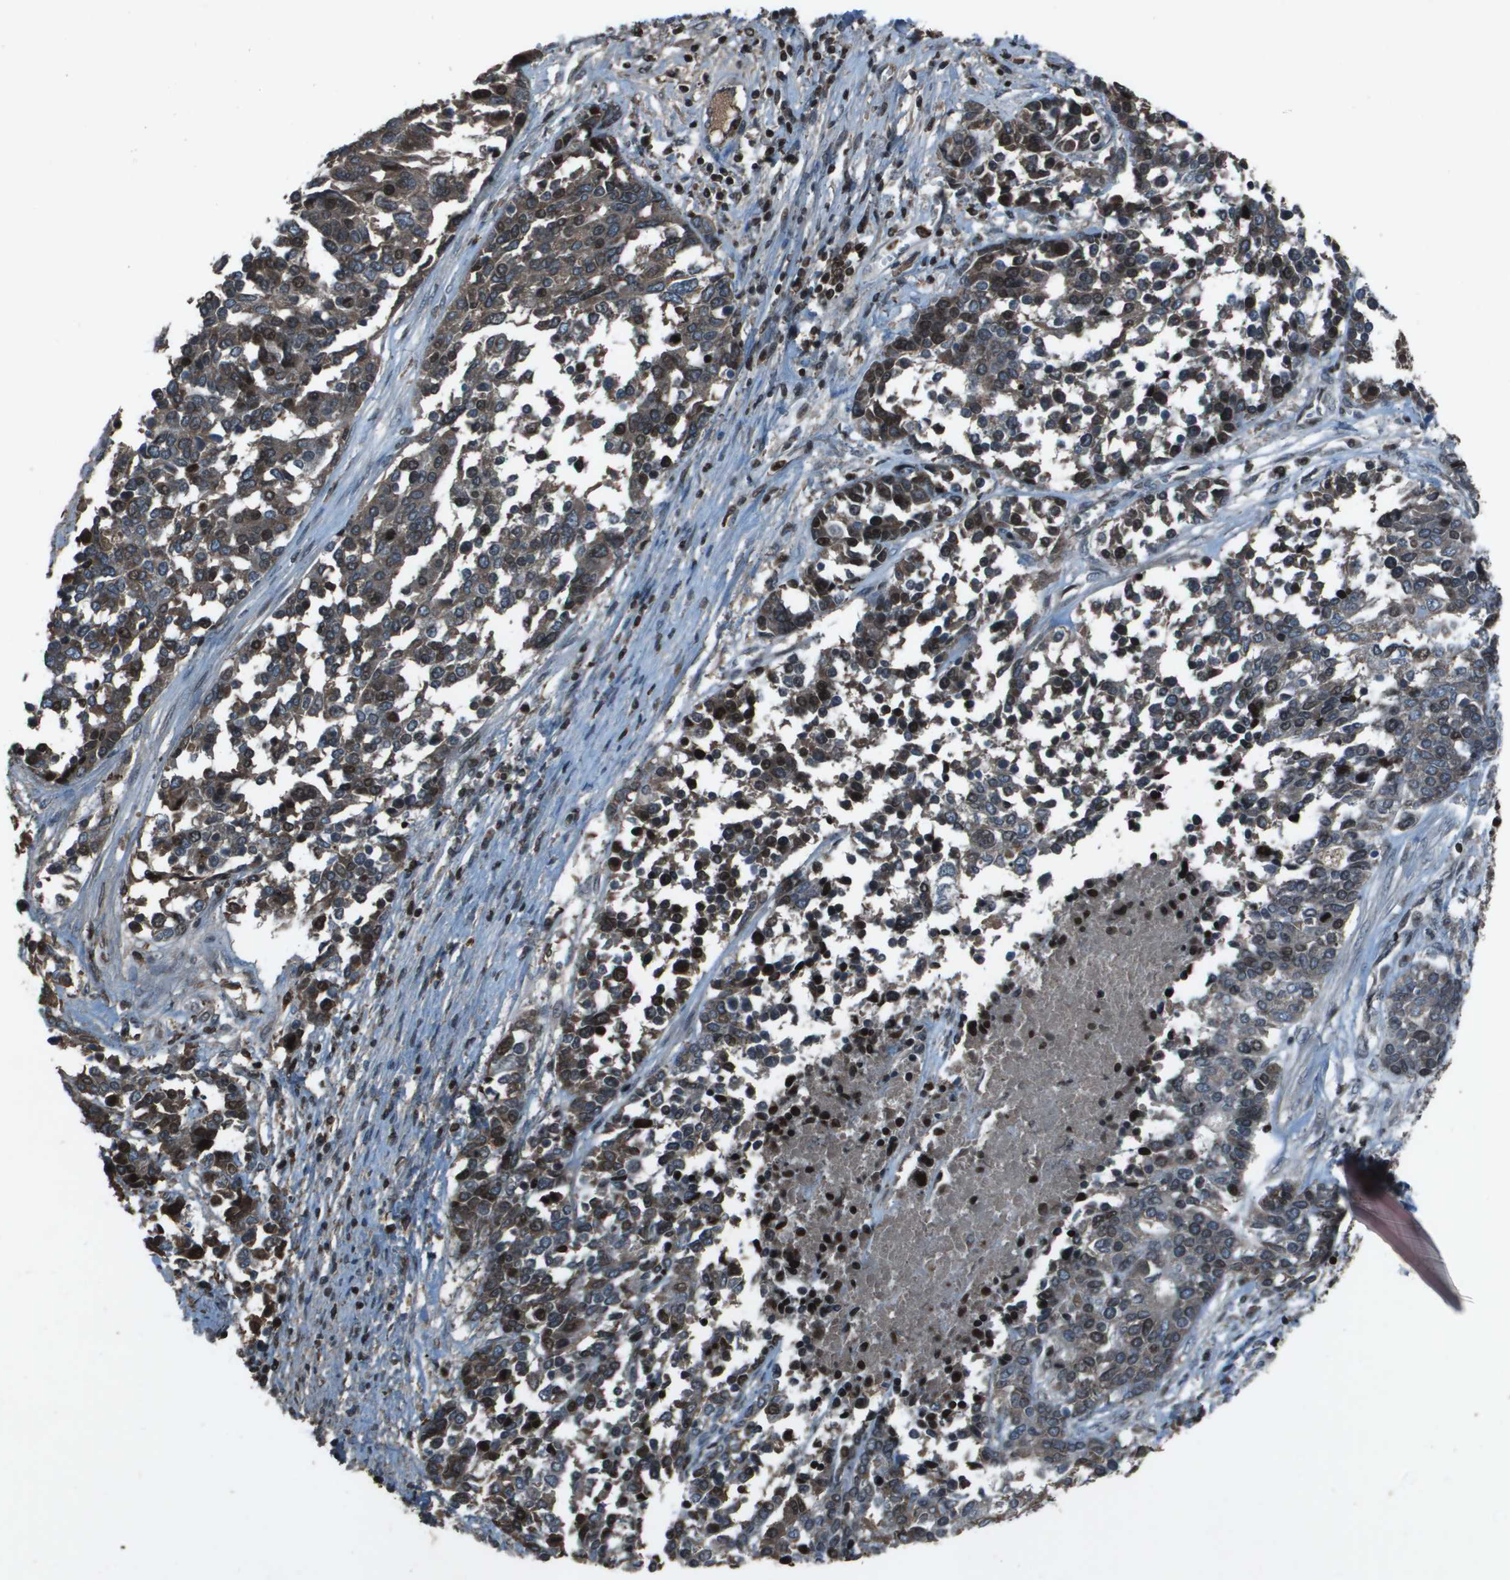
{"staining": {"intensity": "moderate", "quantity": "<25%", "location": "nuclear"}, "tissue": "ovarian cancer", "cell_type": "Tumor cells", "image_type": "cancer", "snomed": [{"axis": "morphology", "description": "Cystadenocarcinoma, serous, NOS"}, {"axis": "topography", "description": "Ovary"}], "caption": "Moderate nuclear positivity is present in about <25% of tumor cells in serous cystadenocarcinoma (ovarian).", "gene": "CXCL12", "patient": {"sex": "female", "age": 44}}